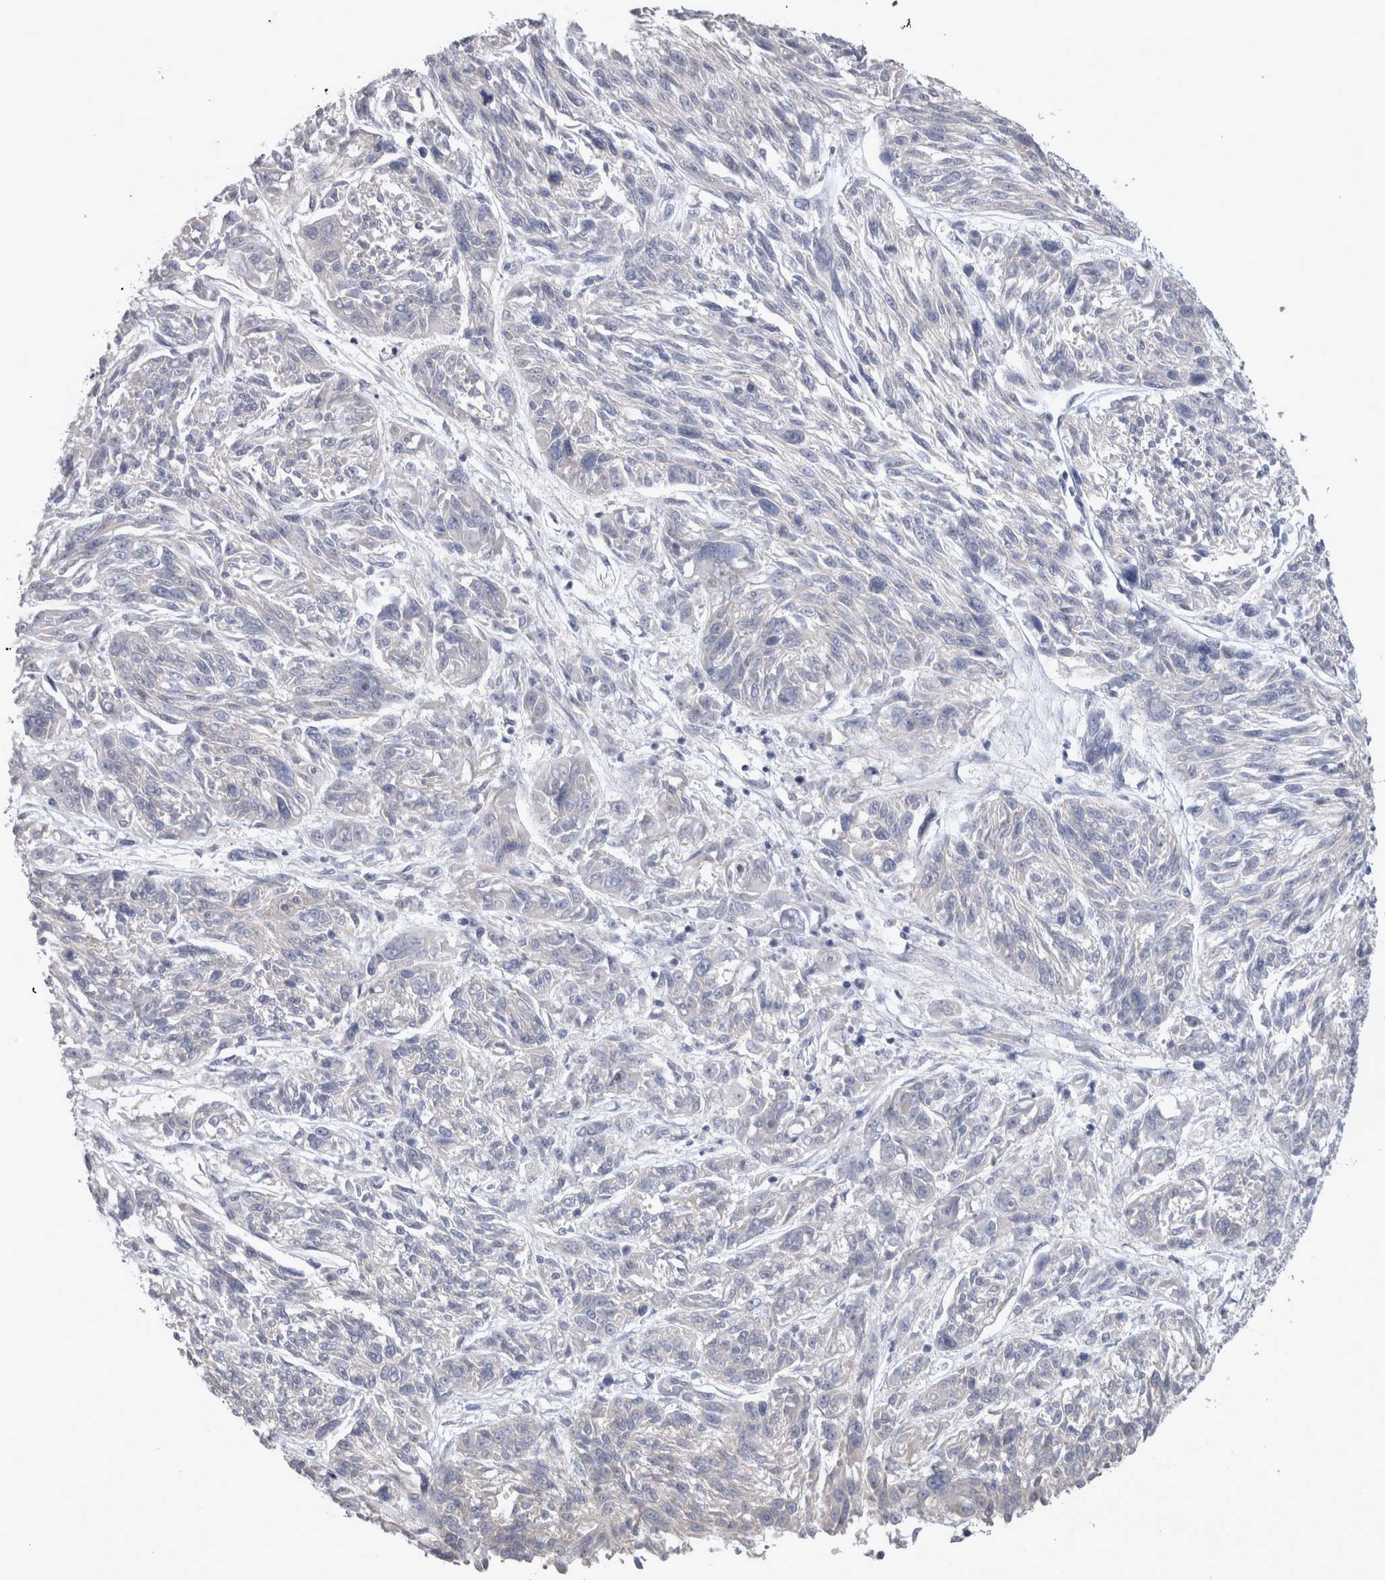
{"staining": {"intensity": "negative", "quantity": "none", "location": "none"}, "tissue": "melanoma", "cell_type": "Tumor cells", "image_type": "cancer", "snomed": [{"axis": "morphology", "description": "Malignant melanoma, NOS"}, {"axis": "topography", "description": "Skin"}], "caption": "Melanoma was stained to show a protein in brown. There is no significant positivity in tumor cells. (Immunohistochemistry, brightfield microscopy, high magnification).", "gene": "LRRC40", "patient": {"sex": "male", "age": 53}}